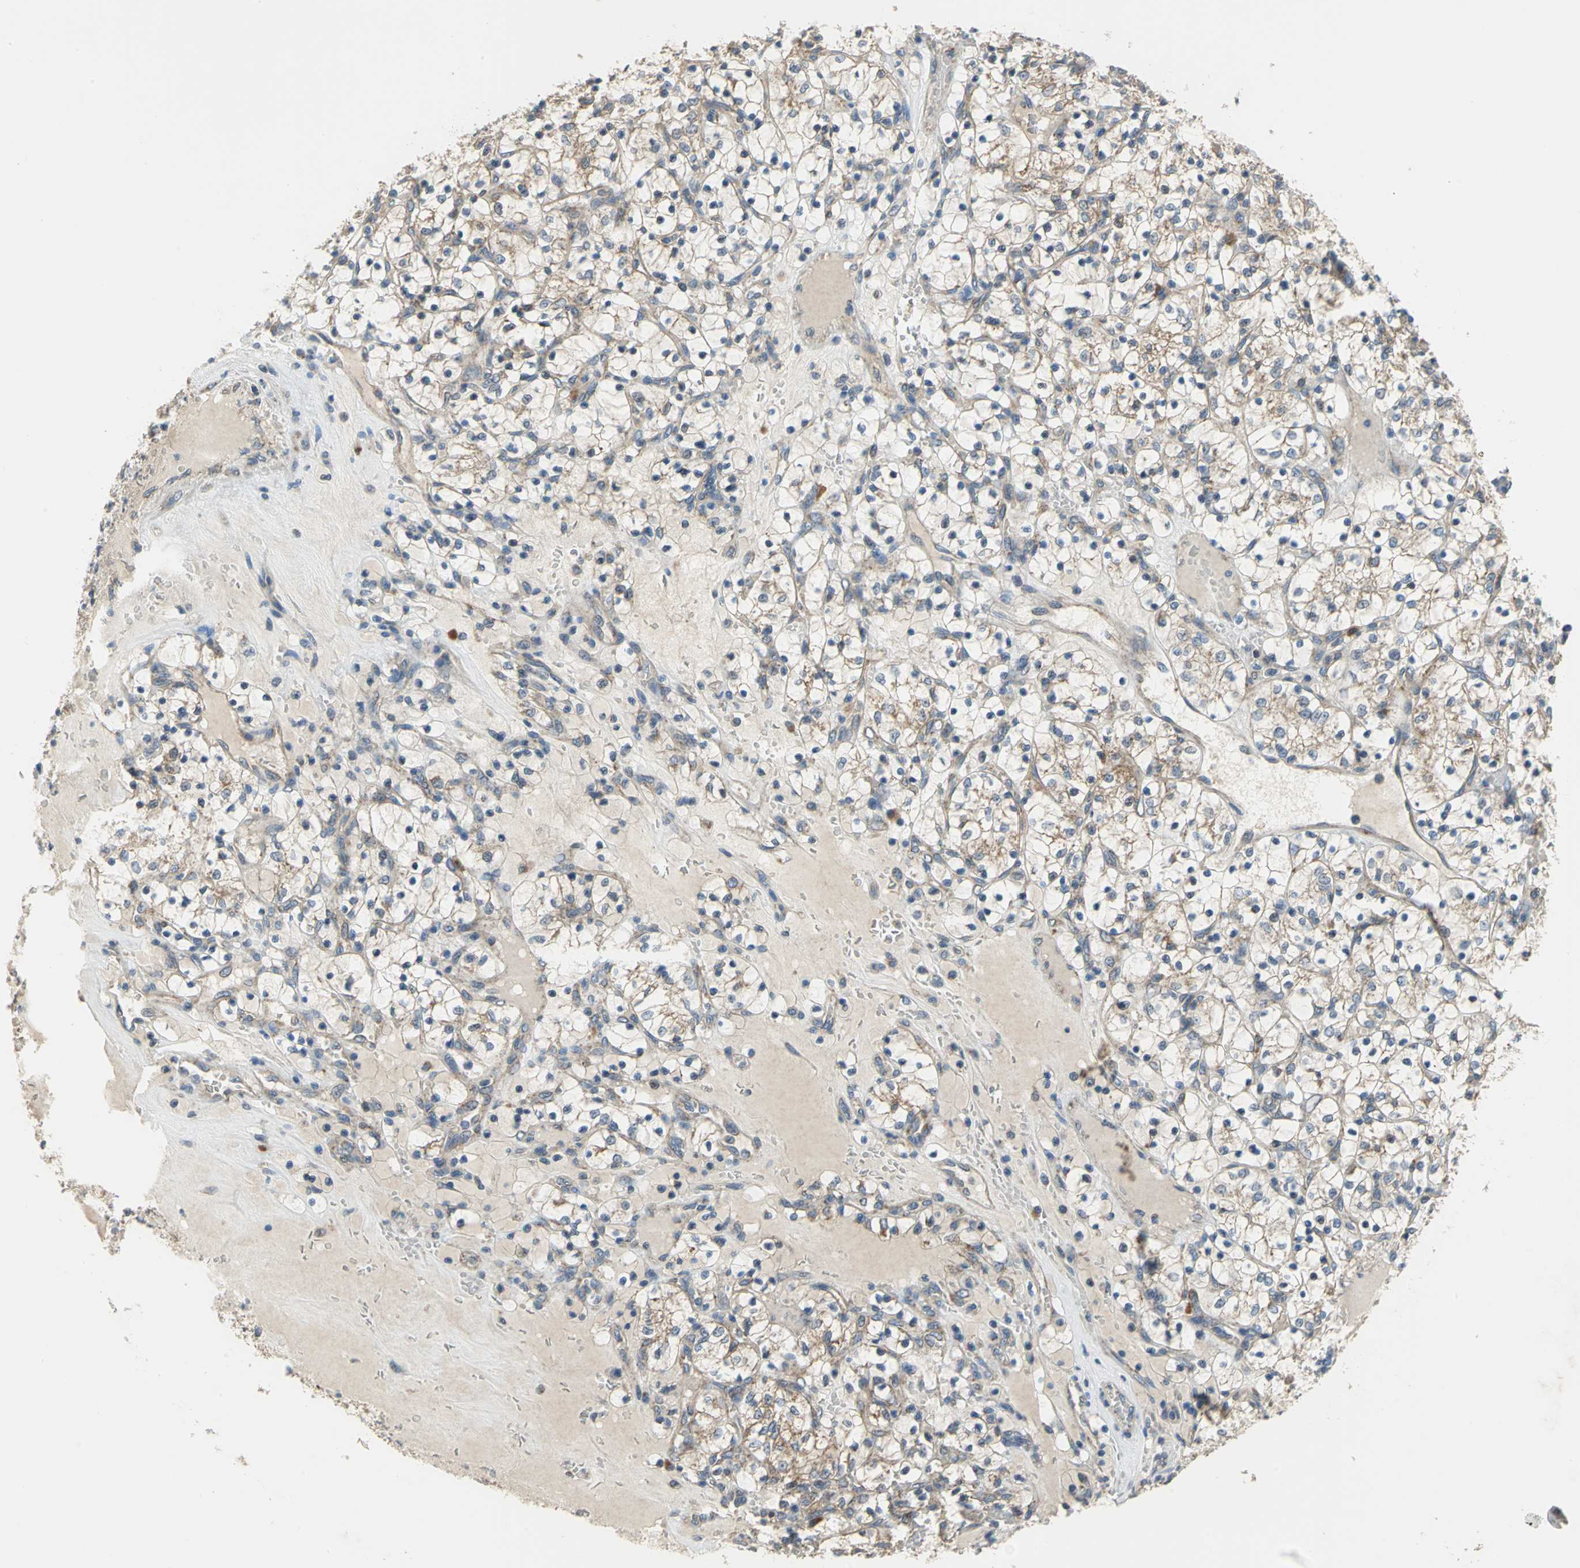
{"staining": {"intensity": "moderate", "quantity": "<25%", "location": "cytoplasmic/membranous"}, "tissue": "renal cancer", "cell_type": "Tumor cells", "image_type": "cancer", "snomed": [{"axis": "morphology", "description": "Adenocarcinoma, NOS"}, {"axis": "topography", "description": "Kidney"}], "caption": "DAB (3,3'-diaminobenzidine) immunohistochemical staining of renal adenocarcinoma demonstrates moderate cytoplasmic/membranous protein expression in approximately <25% of tumor cells.", "gene": "TRAK1", "patient": {"sex": "female", "age": 69}}